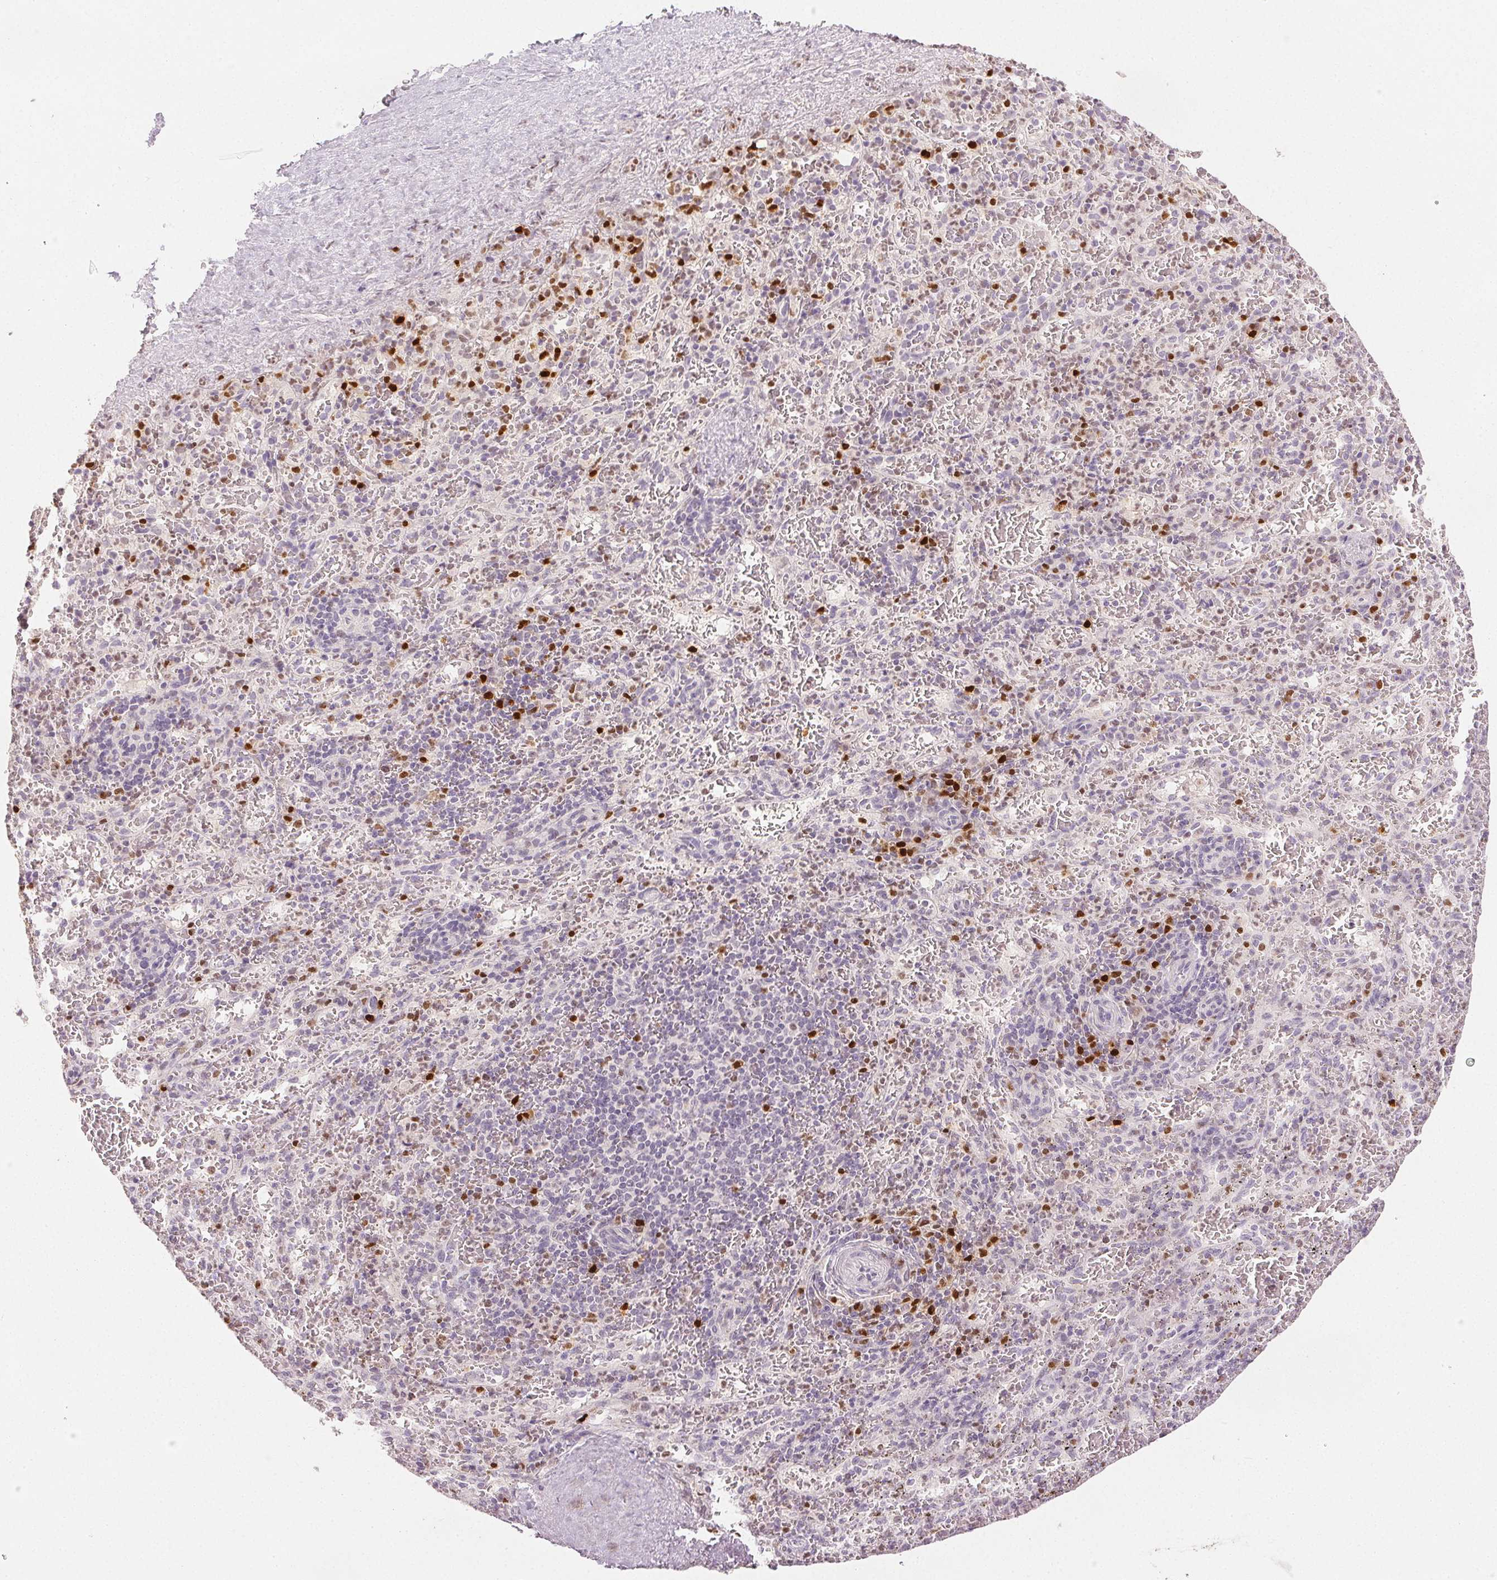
{"staining": {"intensity": "negative", "quantity": "none", "location": "none"}, "tissue": "spleen", "cell_type": "Cells in red pulp", "image_type": "normal", "snomed": [{"axis": "morphology", "description": "Normal tissue, NOS"}, {"axis": "topography", "description": "Spleen"}], "caption": "Cells in red pulp show no significant staining in benign spleen. The staining is performed using DAB (3,3'-diaminobenzidine) brown chromogen with nuclei counter-stained in using hematoxylin.", "gene": "RUNX2", "patient": {"sex": "male", "age": 57}}